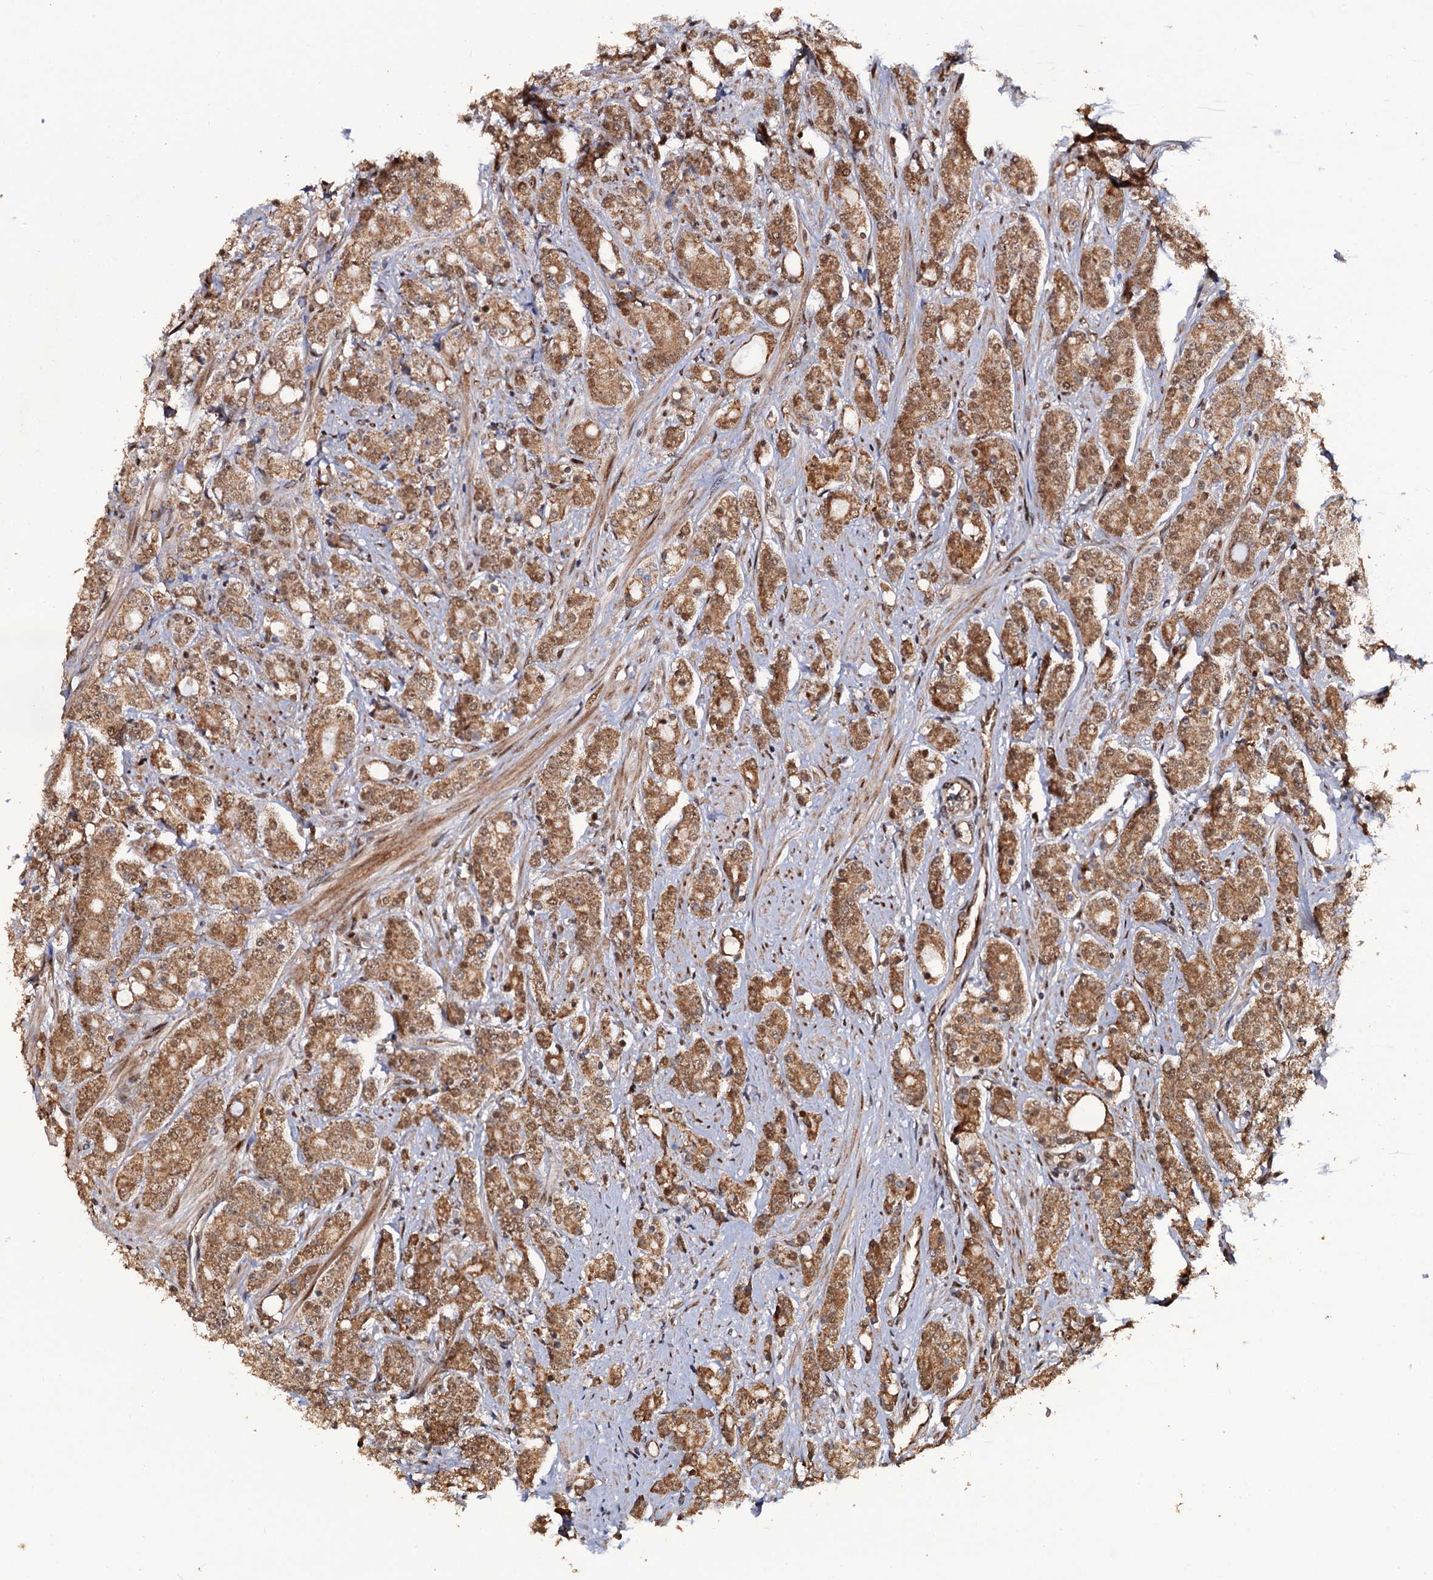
{"staining": {"intensity": "moderate", "quantity": ">75%", "location": "cytoplasmic/membranous,nuclear"}, "tissue": "prostate cancer", "cell_type": "Tumor cells", "image_type": "cancer", "snomed": [{"axis": "morphology", "description": "Adenocarcinoma, High grade"}, {"axis": "topography", "description": "Prostate"}], "caption": "Immunohistochemistry (IHC) image of prostate cancer stained for a protein (brown), which demonstrates medium levels of moderate cytoplasmic/membranous and nuclear positivity in approximately >75% of tumor cells.", "gene": "LRRC63", "patient": {"sex": "male", "age": 62}}